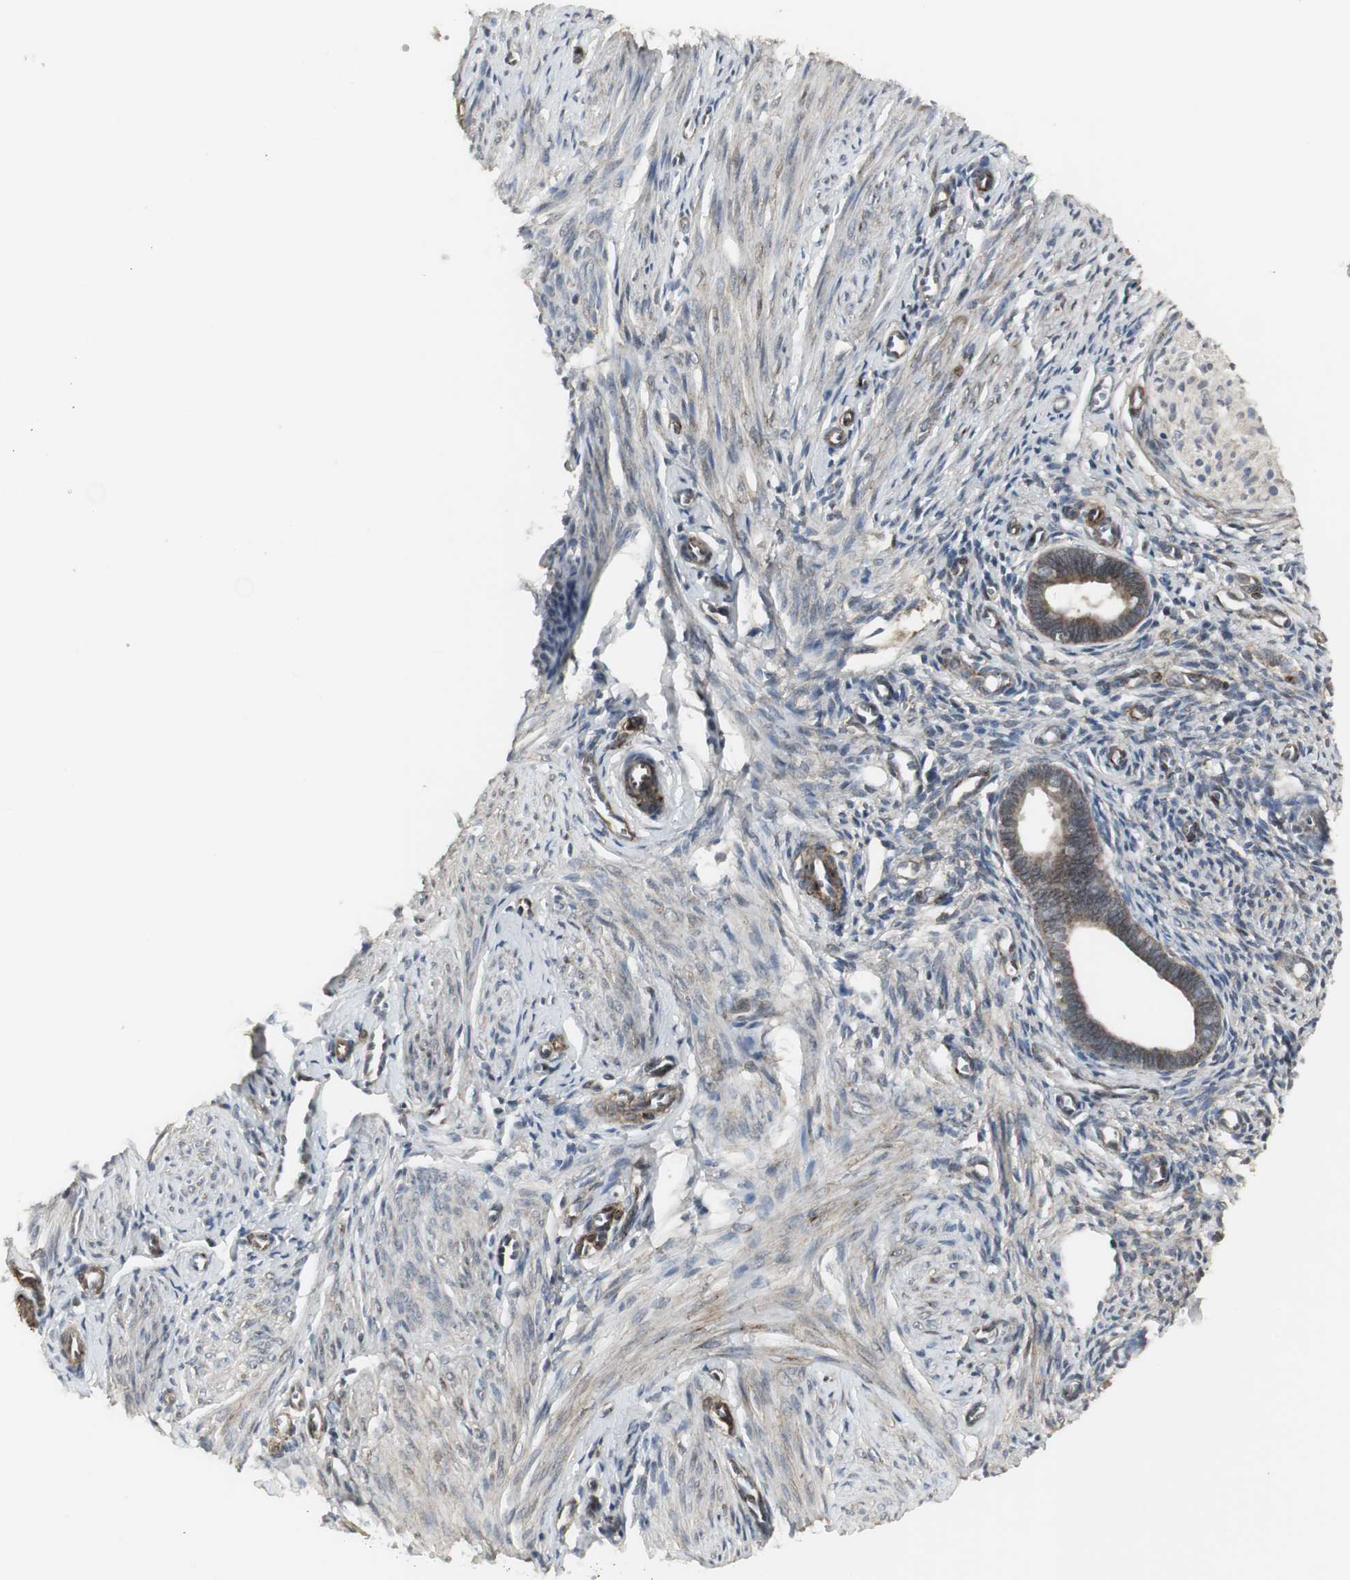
{"staining": {"intensity": "negative", "quantity": "none", "location": "none"}, "tissue": "endometrium", "cell_type": "Cells in endometrial stroma", "image_type": "normal", "snomed": [{"axis": "morphology", "description": "Normal tissue, NOS"}, {"axis": "topography", "description": "Endometrium"}], "caption": "Protein analysis of benign endometrium exhibits no significant positivity in cells in endometrial stroma. Nuclei are stained in blue.", "gene": "SCYL3", "patient": {"sex": "female", "age": 27}}